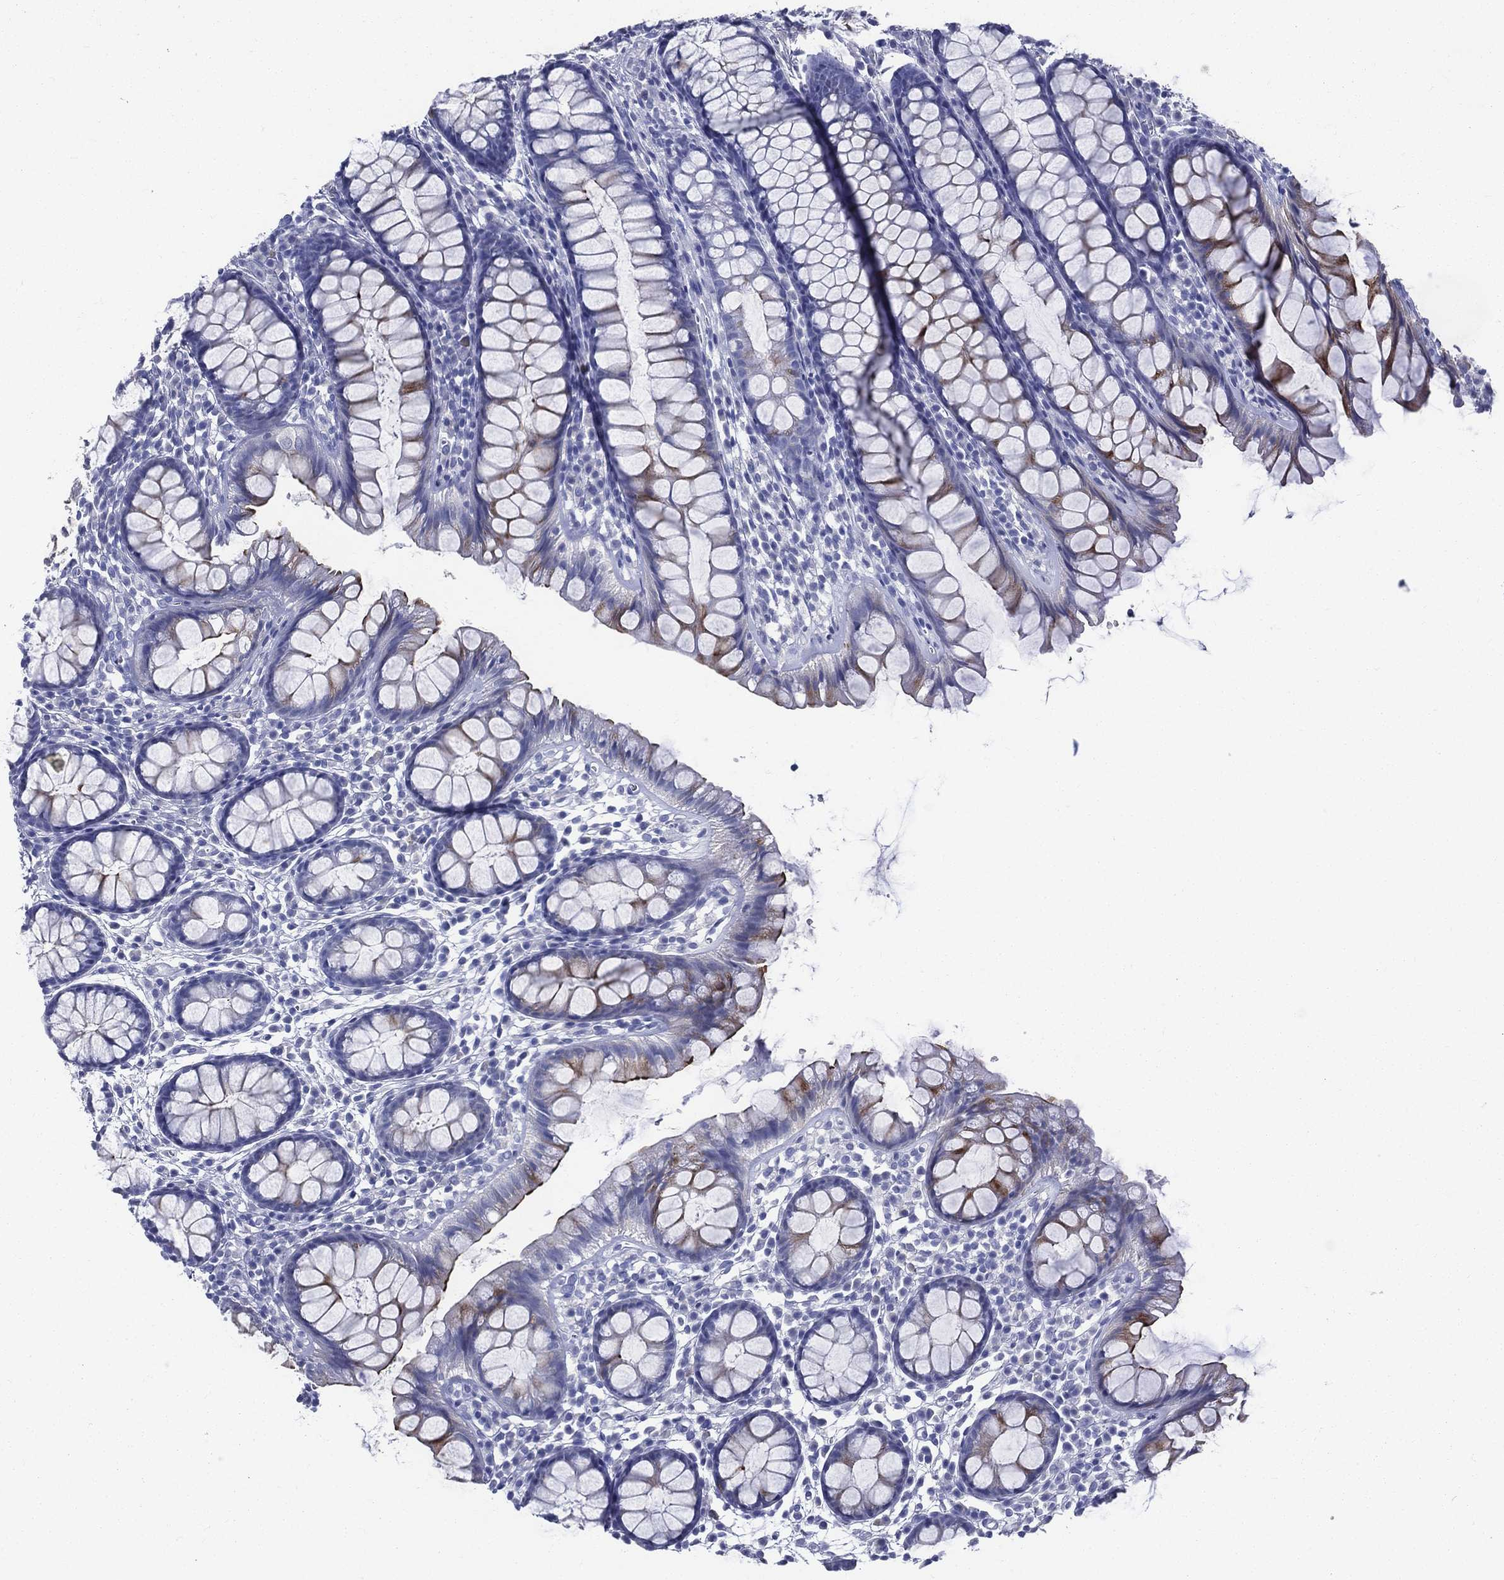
{"staining": {"intensity": "negative", "quantity": "none", "location": "none"}, "tissue": "colon", "cell_type": "Endothelial cells", "image_type": "normal", "snomed": [{"axis": "morphology", "description": "Normal tissue, NOS"}, {"axis": "topography", "description": "Colon"}], "caption": "This is an immunohistochemistry micrograph of normal colon. There is no staining in endothelial cells.", "gene": "ACE2", "patient": {"sex": "male", "age": 76}}